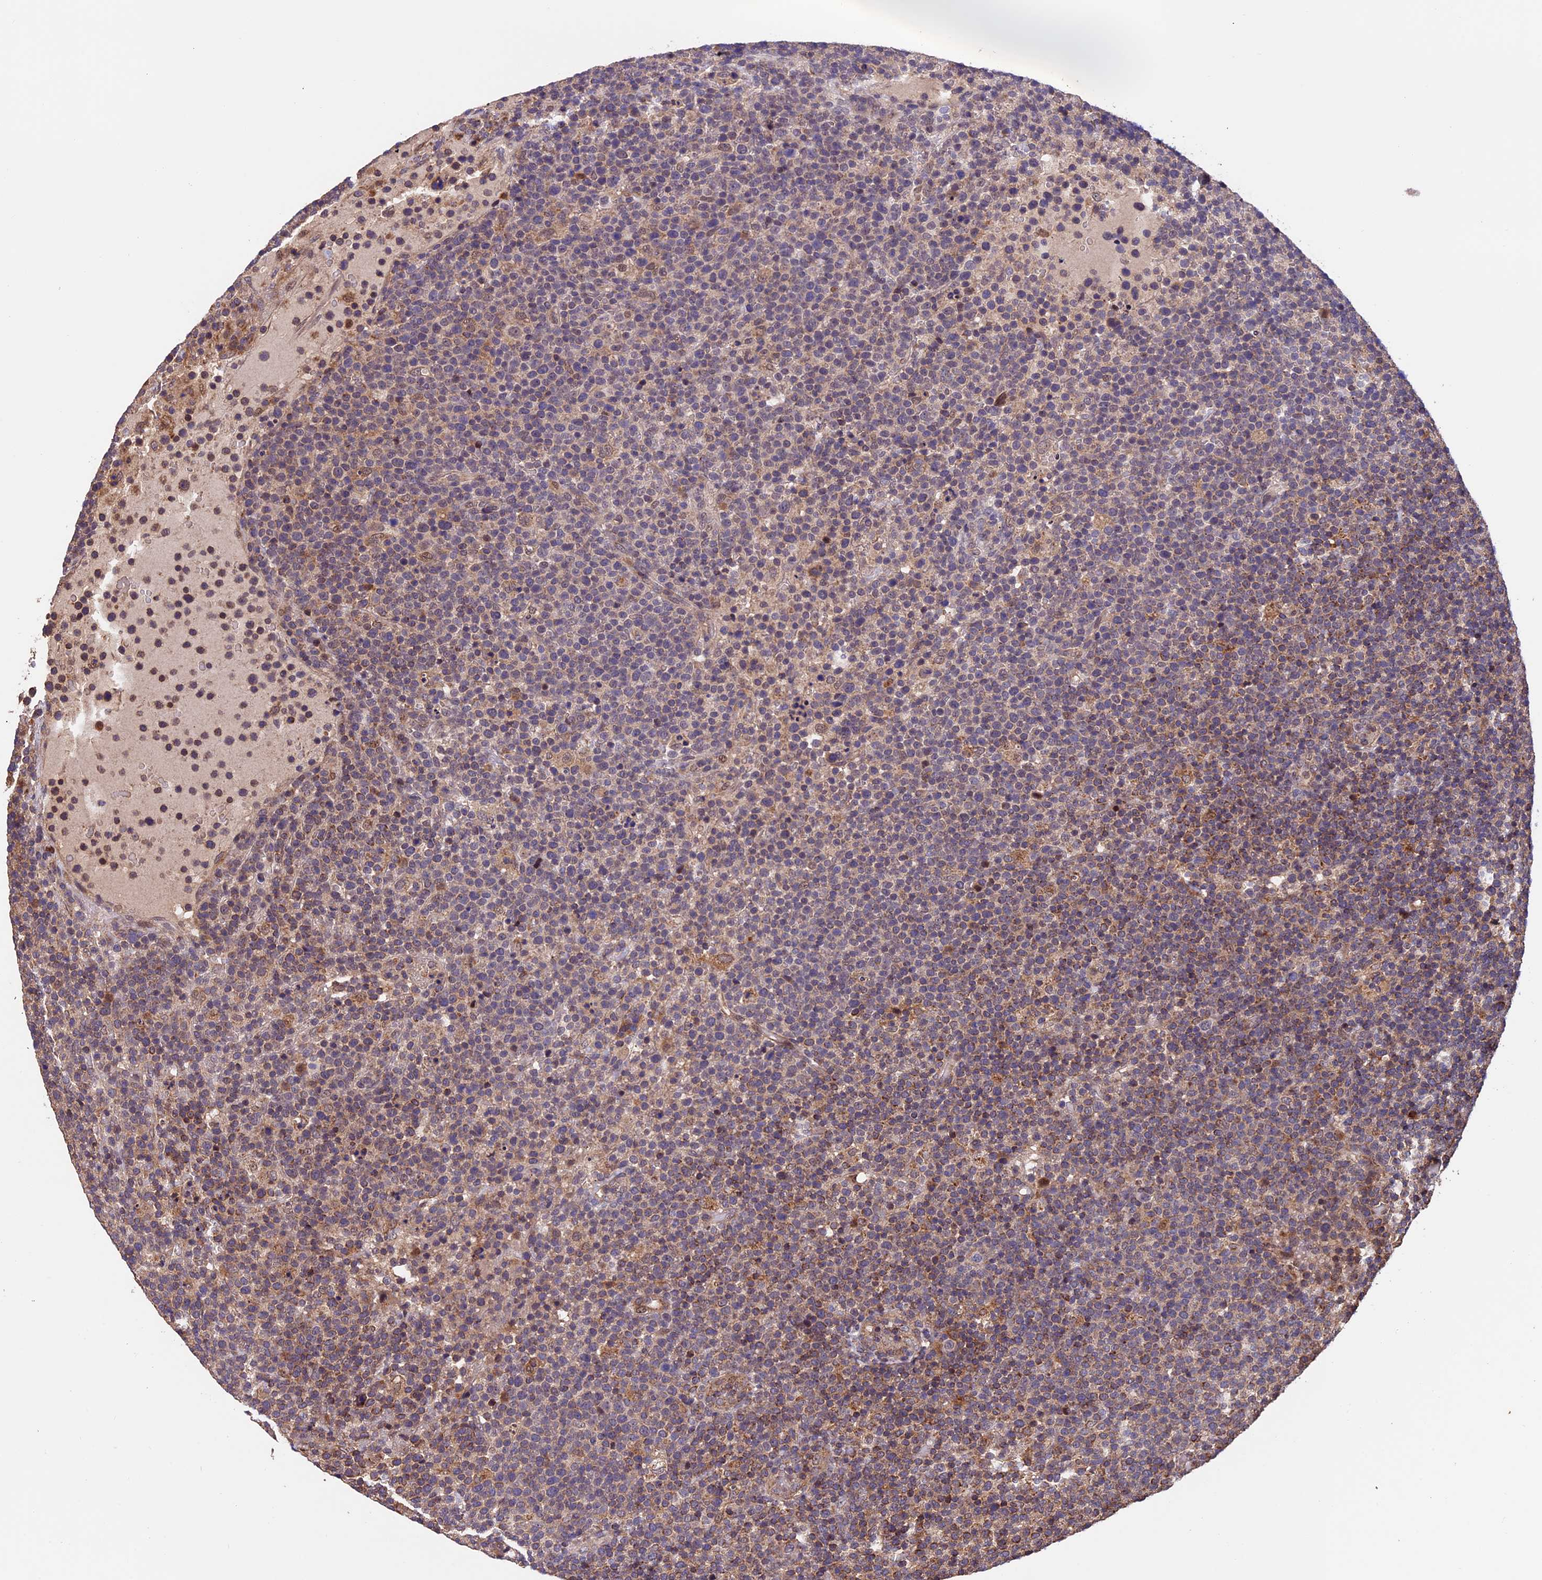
{"staining": {"intensity": "weak", "quantity": "25%-75%", "location": "cytoplasmic/membranous"}, "tissue": "lymphoma", "cell_type": "Tumor cells", "image_type": "cancer", "snomed": [{"axis": "morphology", "description": "Malignant lymphoma, non-Hodgkin's type, High grade"}, {"axis": "topography", "description": "Lymph node"}], "caption": "Immunohistochemical staining of human lymphoma displays weak cytoplasmic/membranous protein expression in approximately 25%-75% of tumor cells.", "gene": "PKD2L2", "patient": {"sex": "male", "age": 61}}